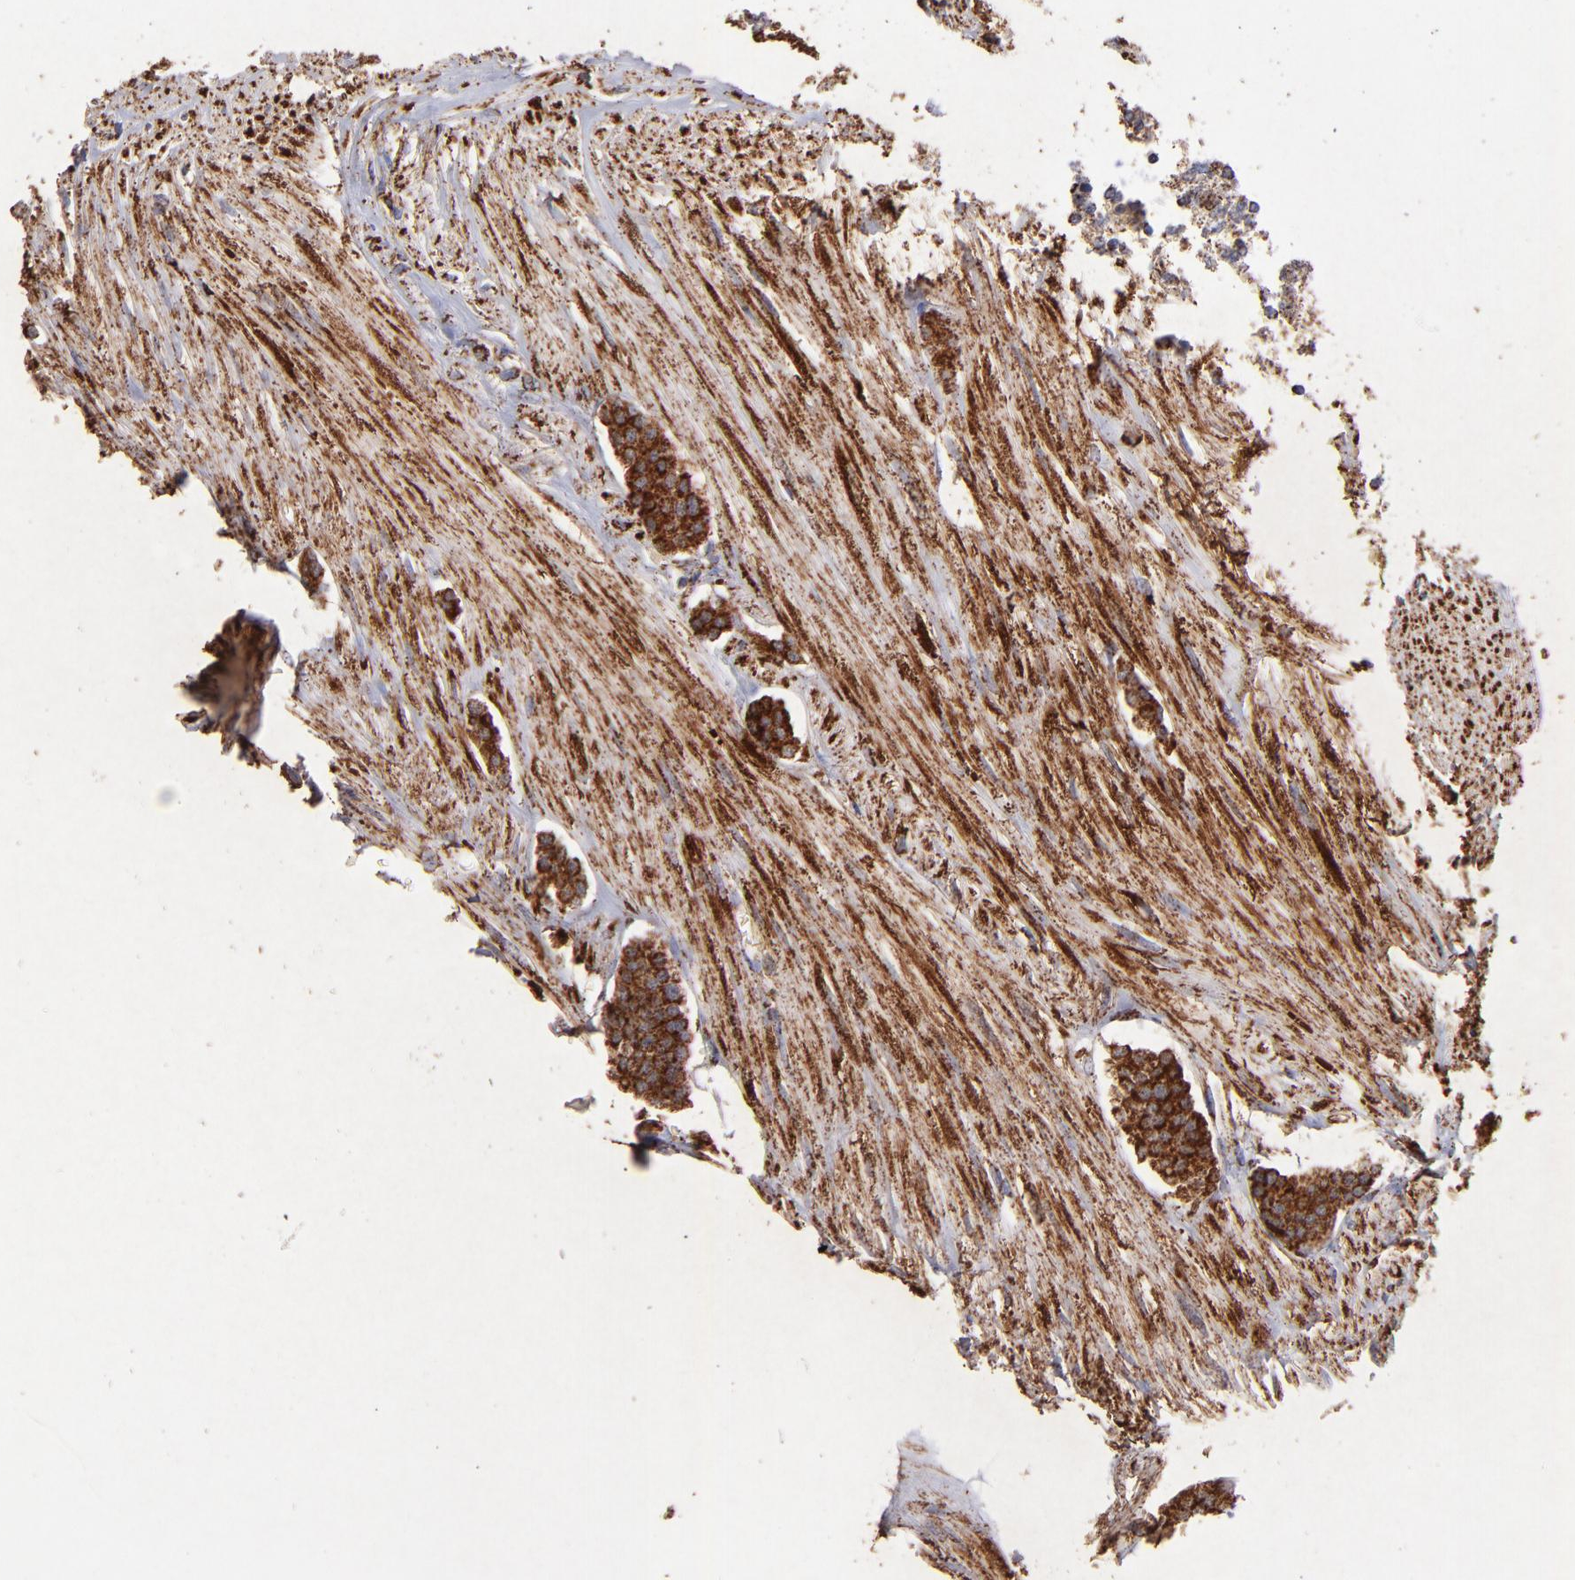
{"staining": {"intensity": "strong", "quantity": ">75%", "location": "cytoplasmic/membranous"}, "tissue": "carcinoid", "cell_type": "Tumor cells", "image_type": "cancer", "snomed": [{"axis": "morphology", "description": "Carcinoid, malignant, NOS"}, {"axis": "topography", "description": "Small intestine"}], "caption": "Carcinoid (malignant) stained with a protein marker exhibits strong staining in tumor cells.", "gene": "DLST", "patient": {"sex": "male", "age": 60}}